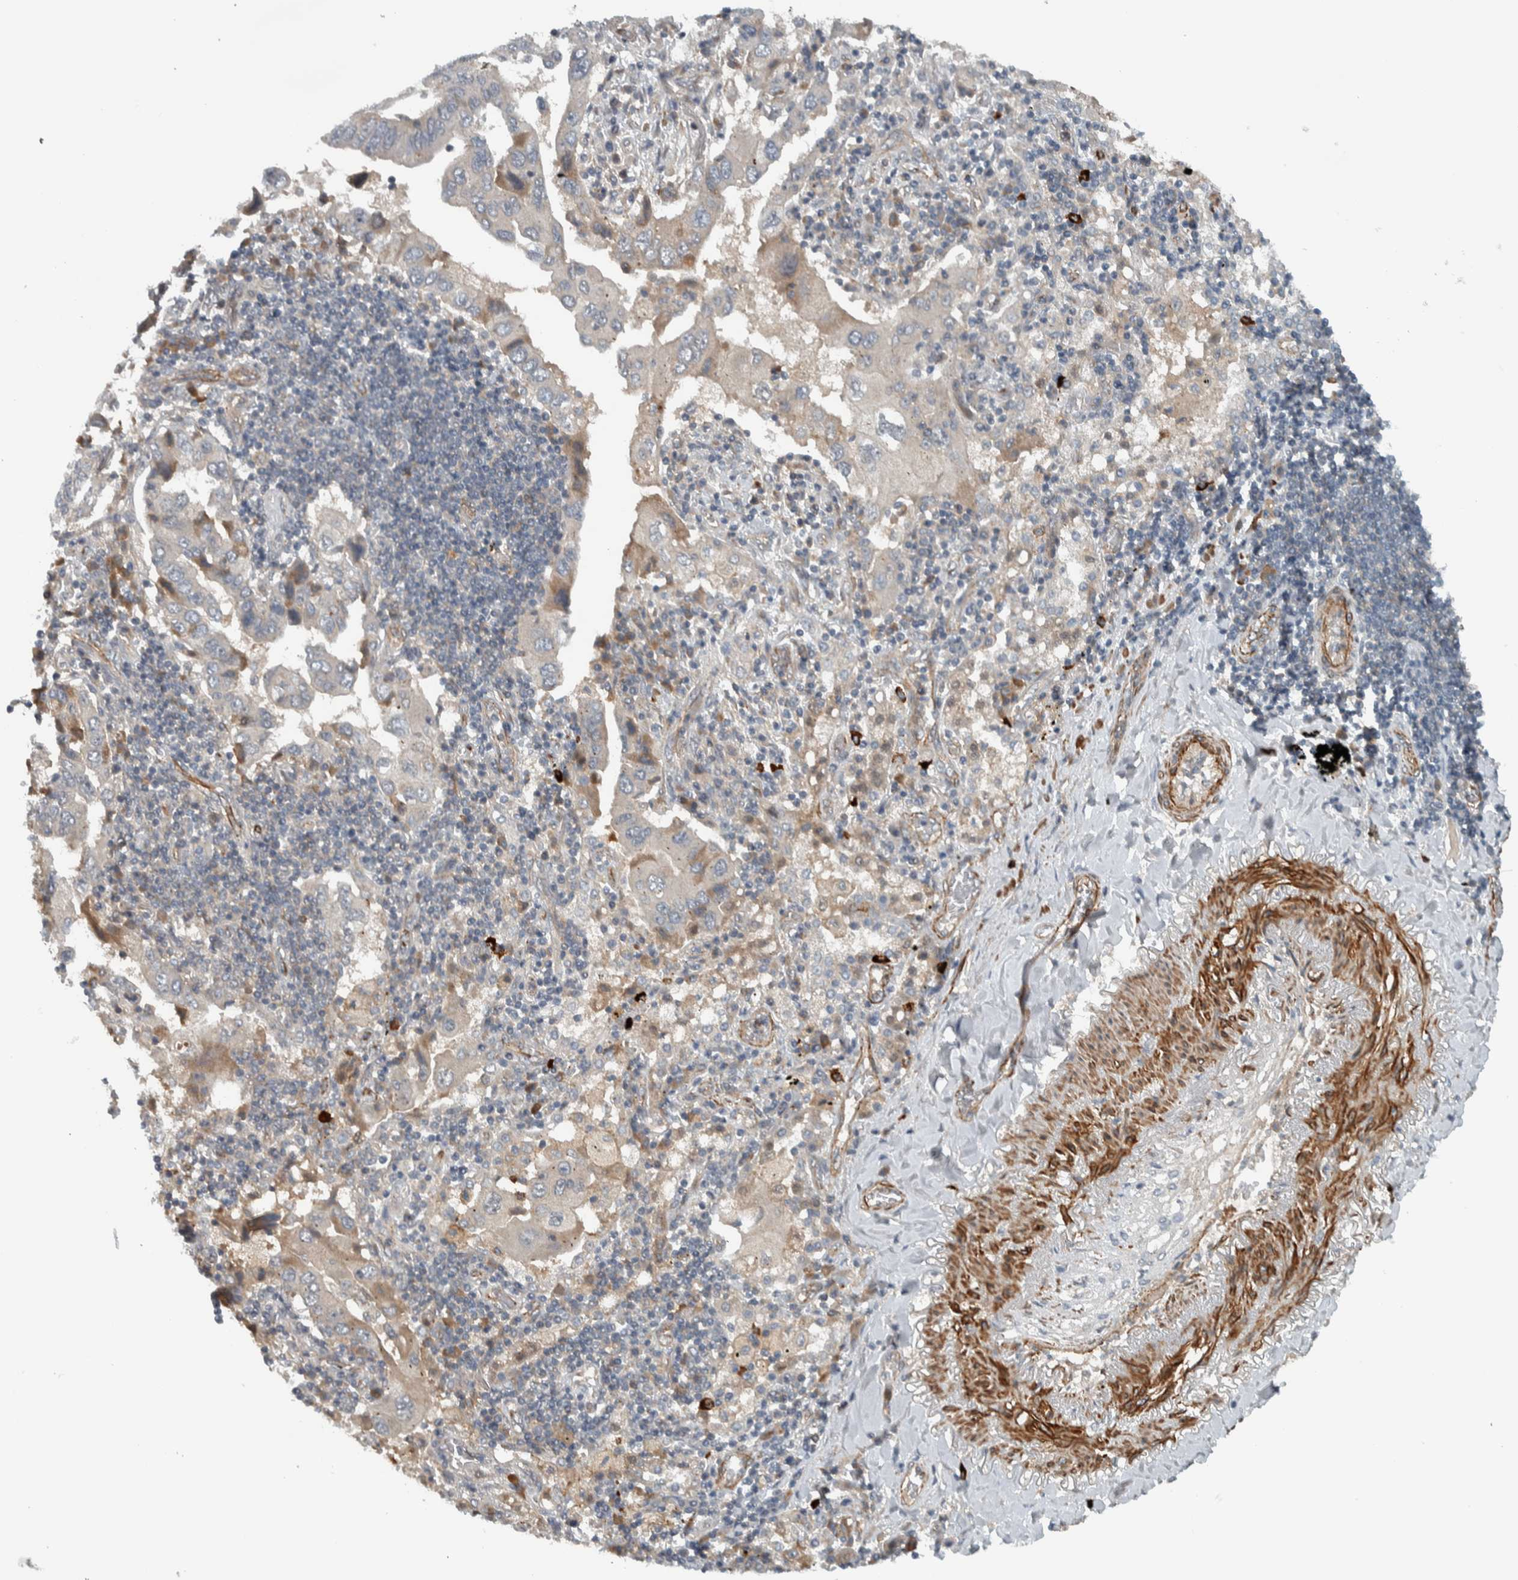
{"staining": {"intensity": "weak", "quantity": "<25%", "location": "cytoplasmic/membranous"}, "tissue": "lung cancer", "cell_type": "Tumor cells", "image_type": "cancer", "snomed": [{"axis": "morphology", "description": "Adenocarcinoma, NOS"}, {"axis": "topography", "description": "Lung"}], "caption": "Photomicrograph shows no significant protein positivity in tumor cells of lung cancer.", "gene": "LBHD1", "patient": {"sex": "female", "age": 65}}